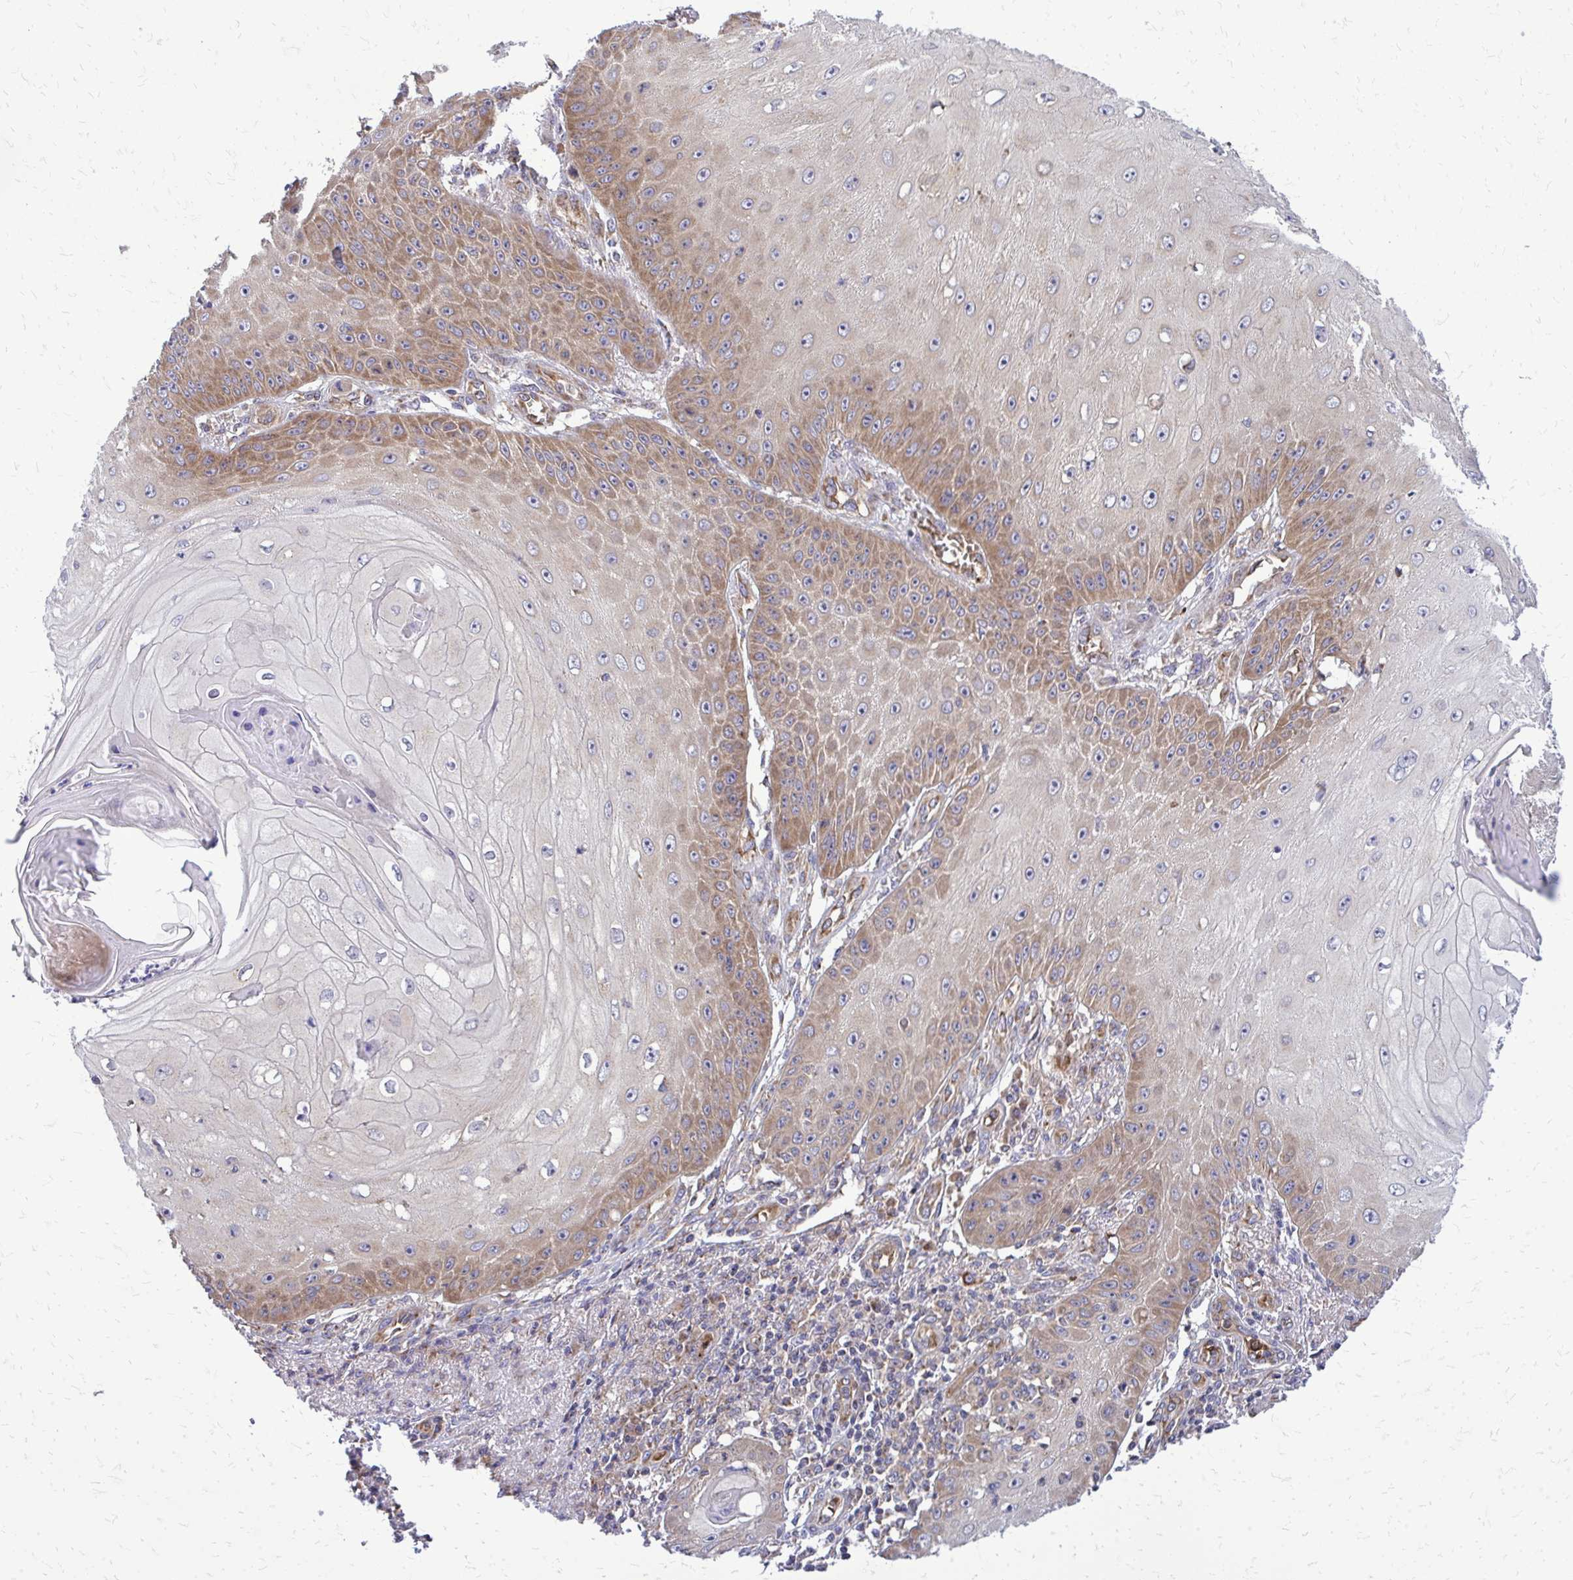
{"staining": {"intensity": "moderate", "quantity": "25%-75%", "location": "cytoplasmic/membranous"}, "tissue": "skin cancer", "cell_type": "Tumor cells", "image_type": "cancer", "snomed": [{"axis": "morphology", "description": "Squamous cell carcinoma, NOS"}, {"axis": "topography", "description": "Skin"}], "caption": "The image reveals a brown stain indicating the presence of a protein in the cytoplasmic/membranous of tumor cells in skin cancer. The staining was performed using DAB, with brown indicating positive protein expression. Nuclei are stained blue with hematoxylin.", "gene": "PDK4", "patient": {"sex": "male", "age": 70}}